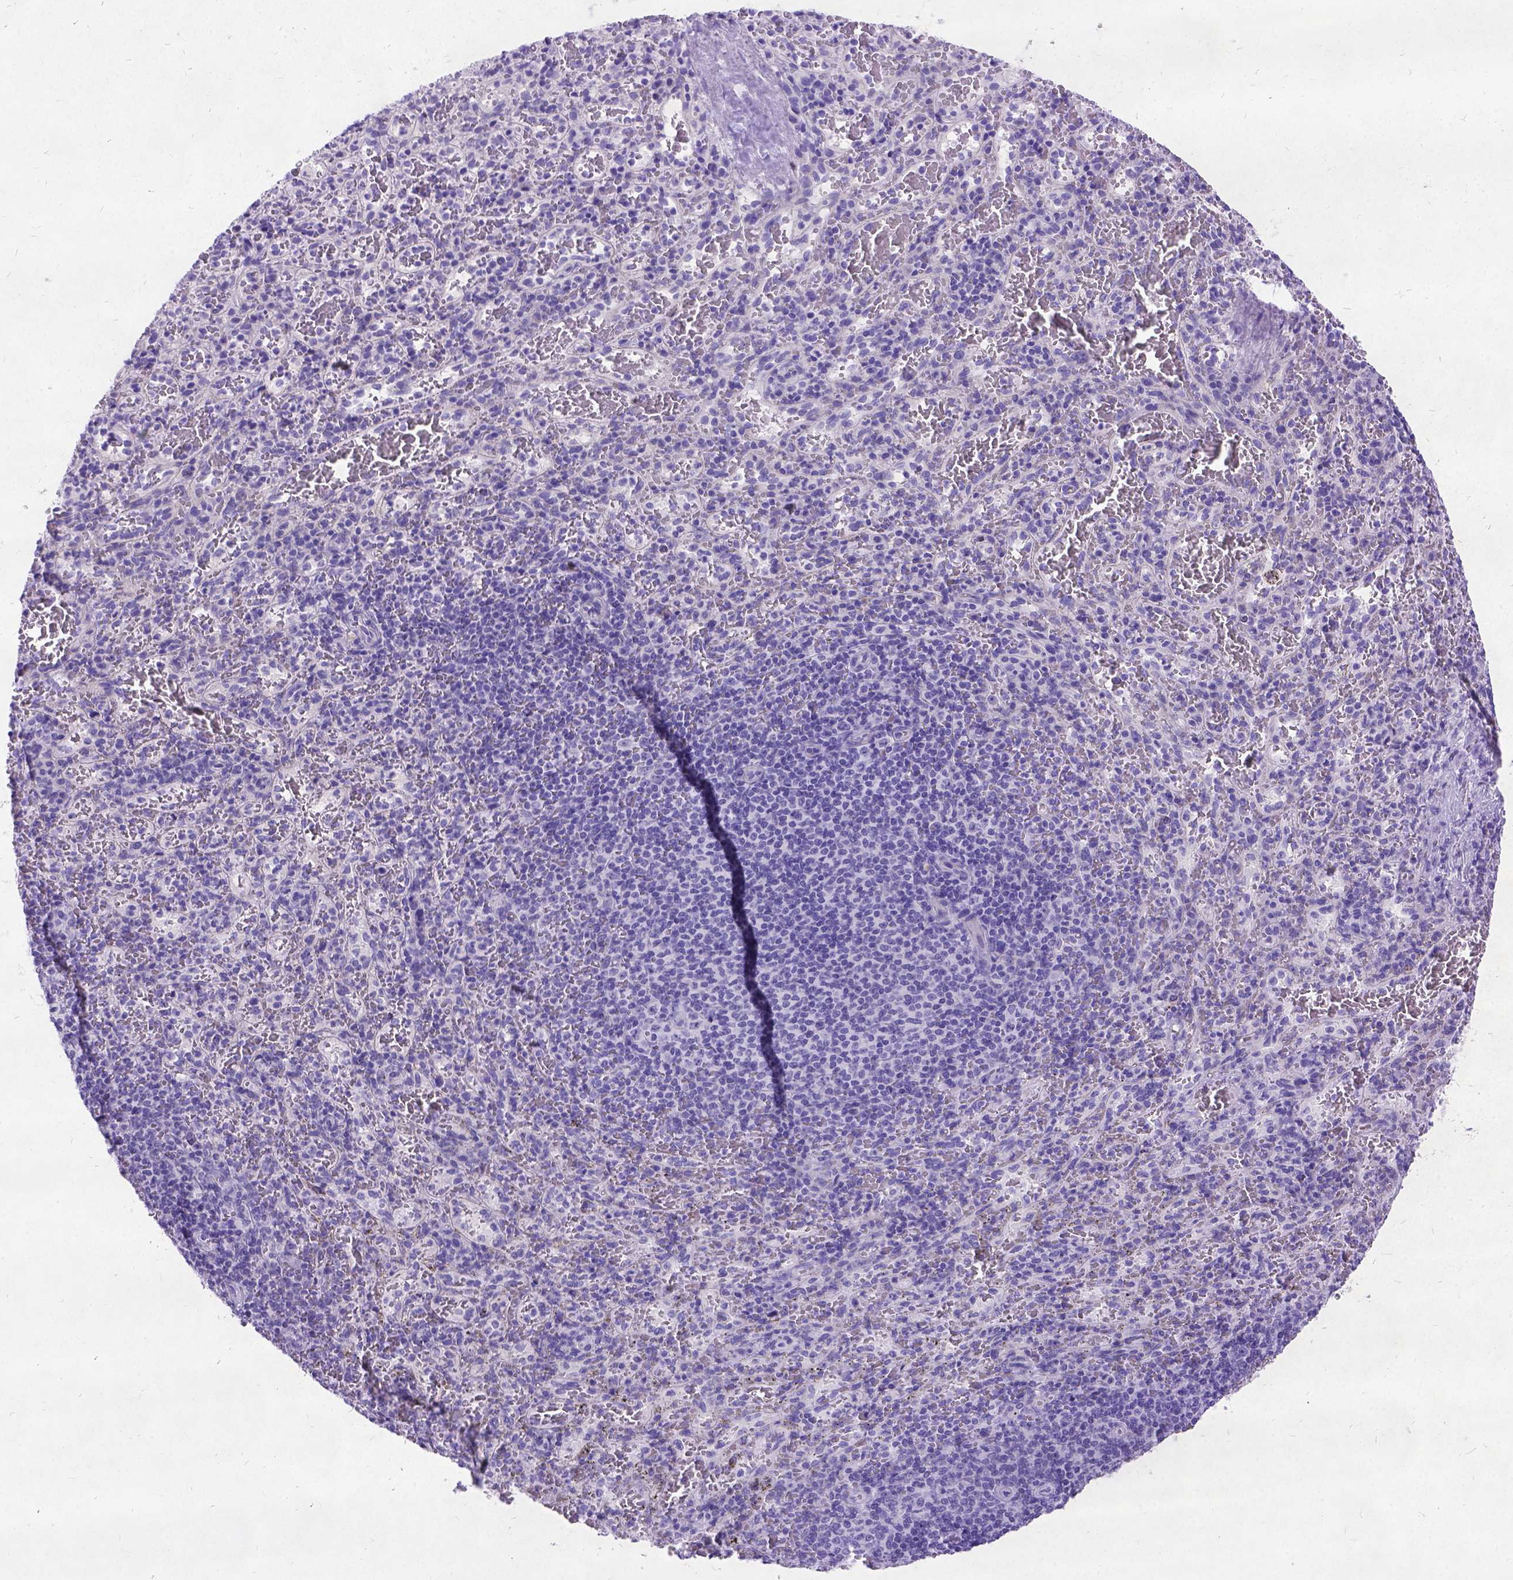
{"staining": {"intensity": "negative", "quantity": "none", "location": "none"}, "tissue": "spleen", "cell_type": "Cells in red pulp", "image_type": "normal", "snomed": [{"axis": "morphology", "description": "Normal tissue, NOS"}, {"axis": "topography", "description": "Spleen"}], "caption": "High power microscopy image of an IHC histopathology image of unremarkable spleen, revealing no significant staining in cells in red pulp.", "gene": "NEUROD4", "patient": {"sex": "male", "age": 57}}